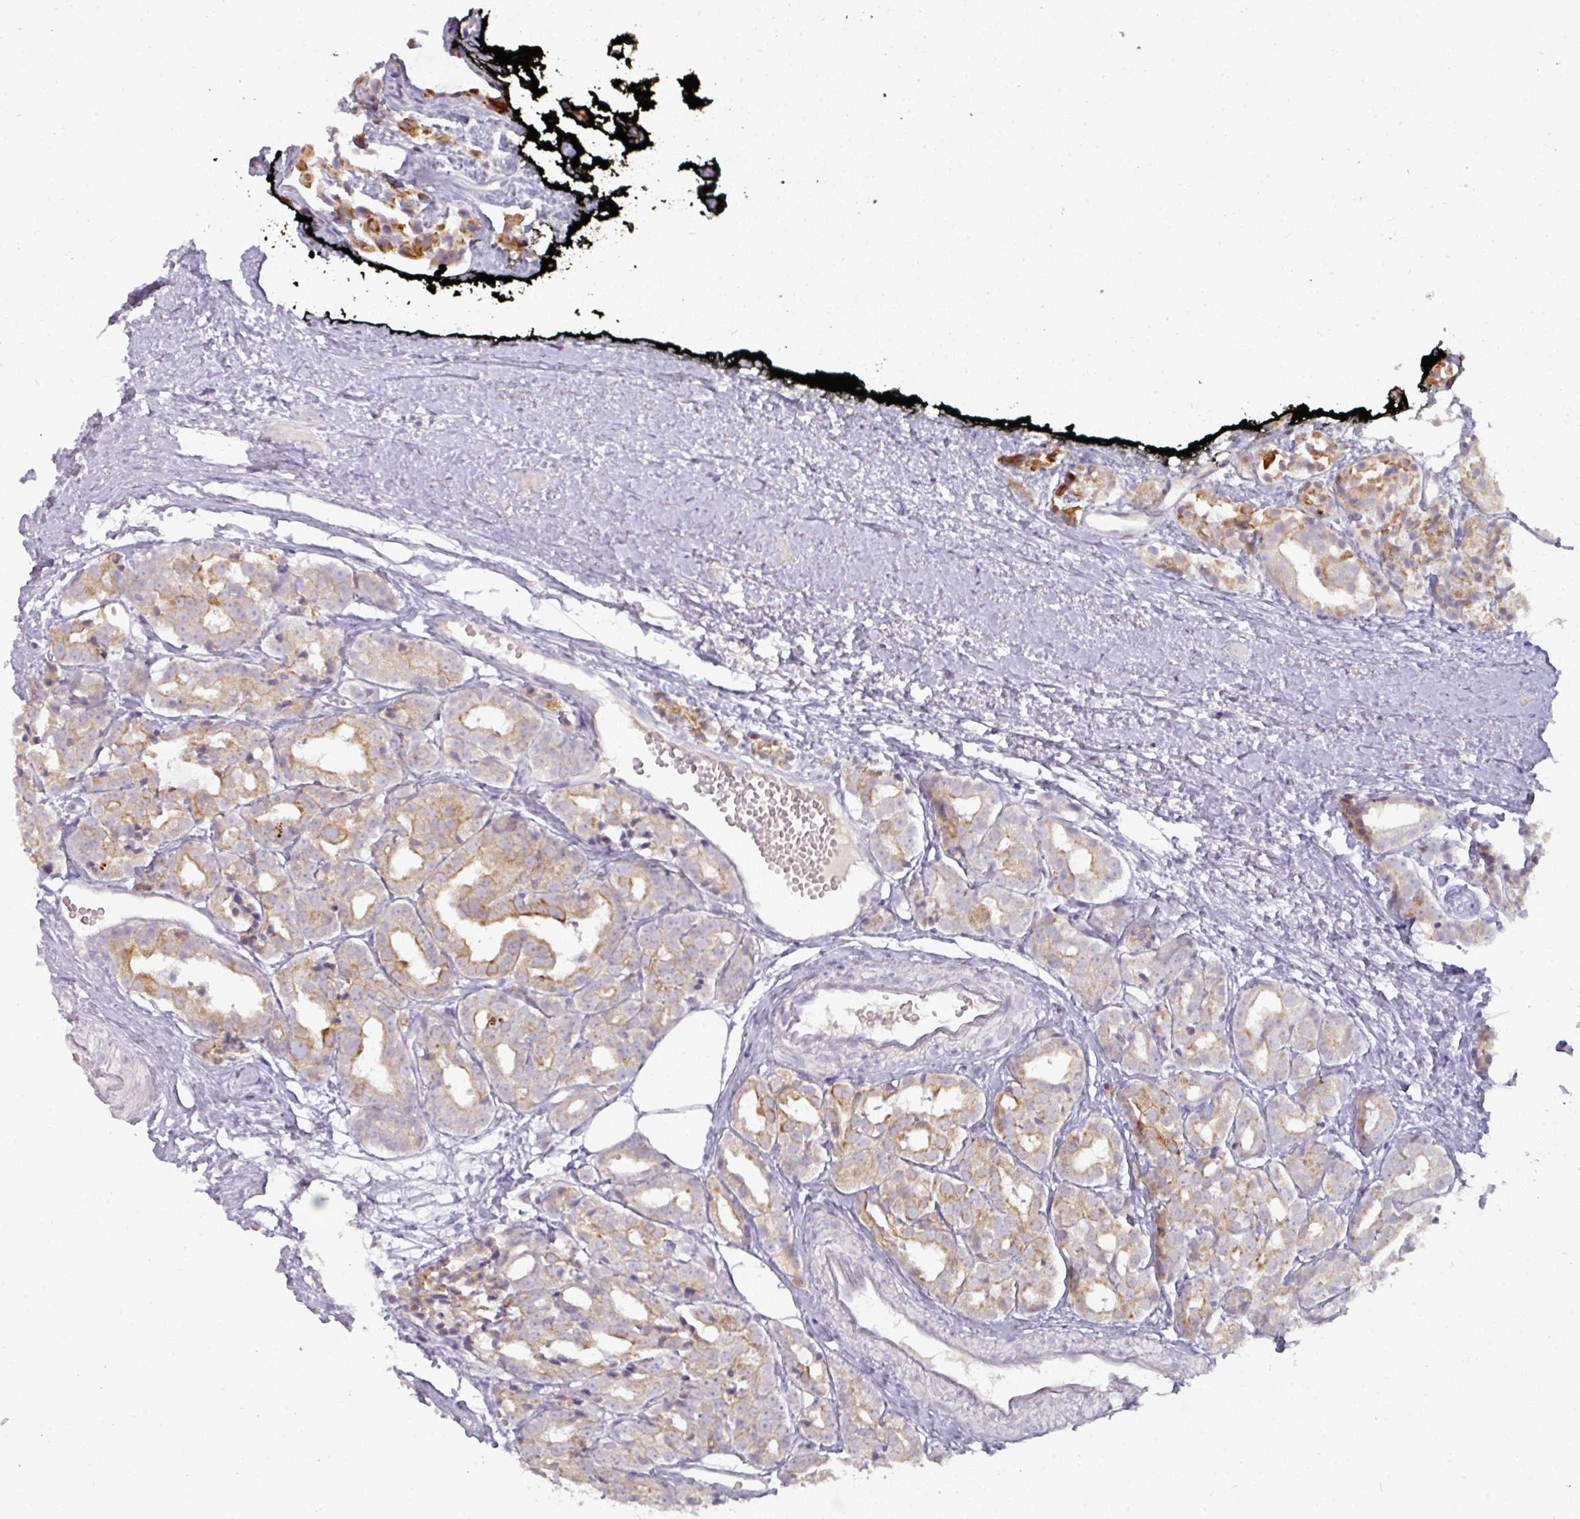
{"staining": {"intensity": "moderate", "quantity": "<25%", "location": "cytoplasmic/membranous"}, "tissue": "prostate cancer", "cell_type": "Tumor cells", "image_type": "cancer", "snomed": [{"axis": "morphology", "description": "Adenocarcinoma, High grade"}, {"axis": "topography", "description": "Prostate"}], "caption": "The histopathology image displays staining of prostate cancer, revealing moderate cytoplasmic/membranous protein positivity (brown color) within tumor cells.", "gene": "GTF2H3", "patient": {"sex": "male", "age": 71}}